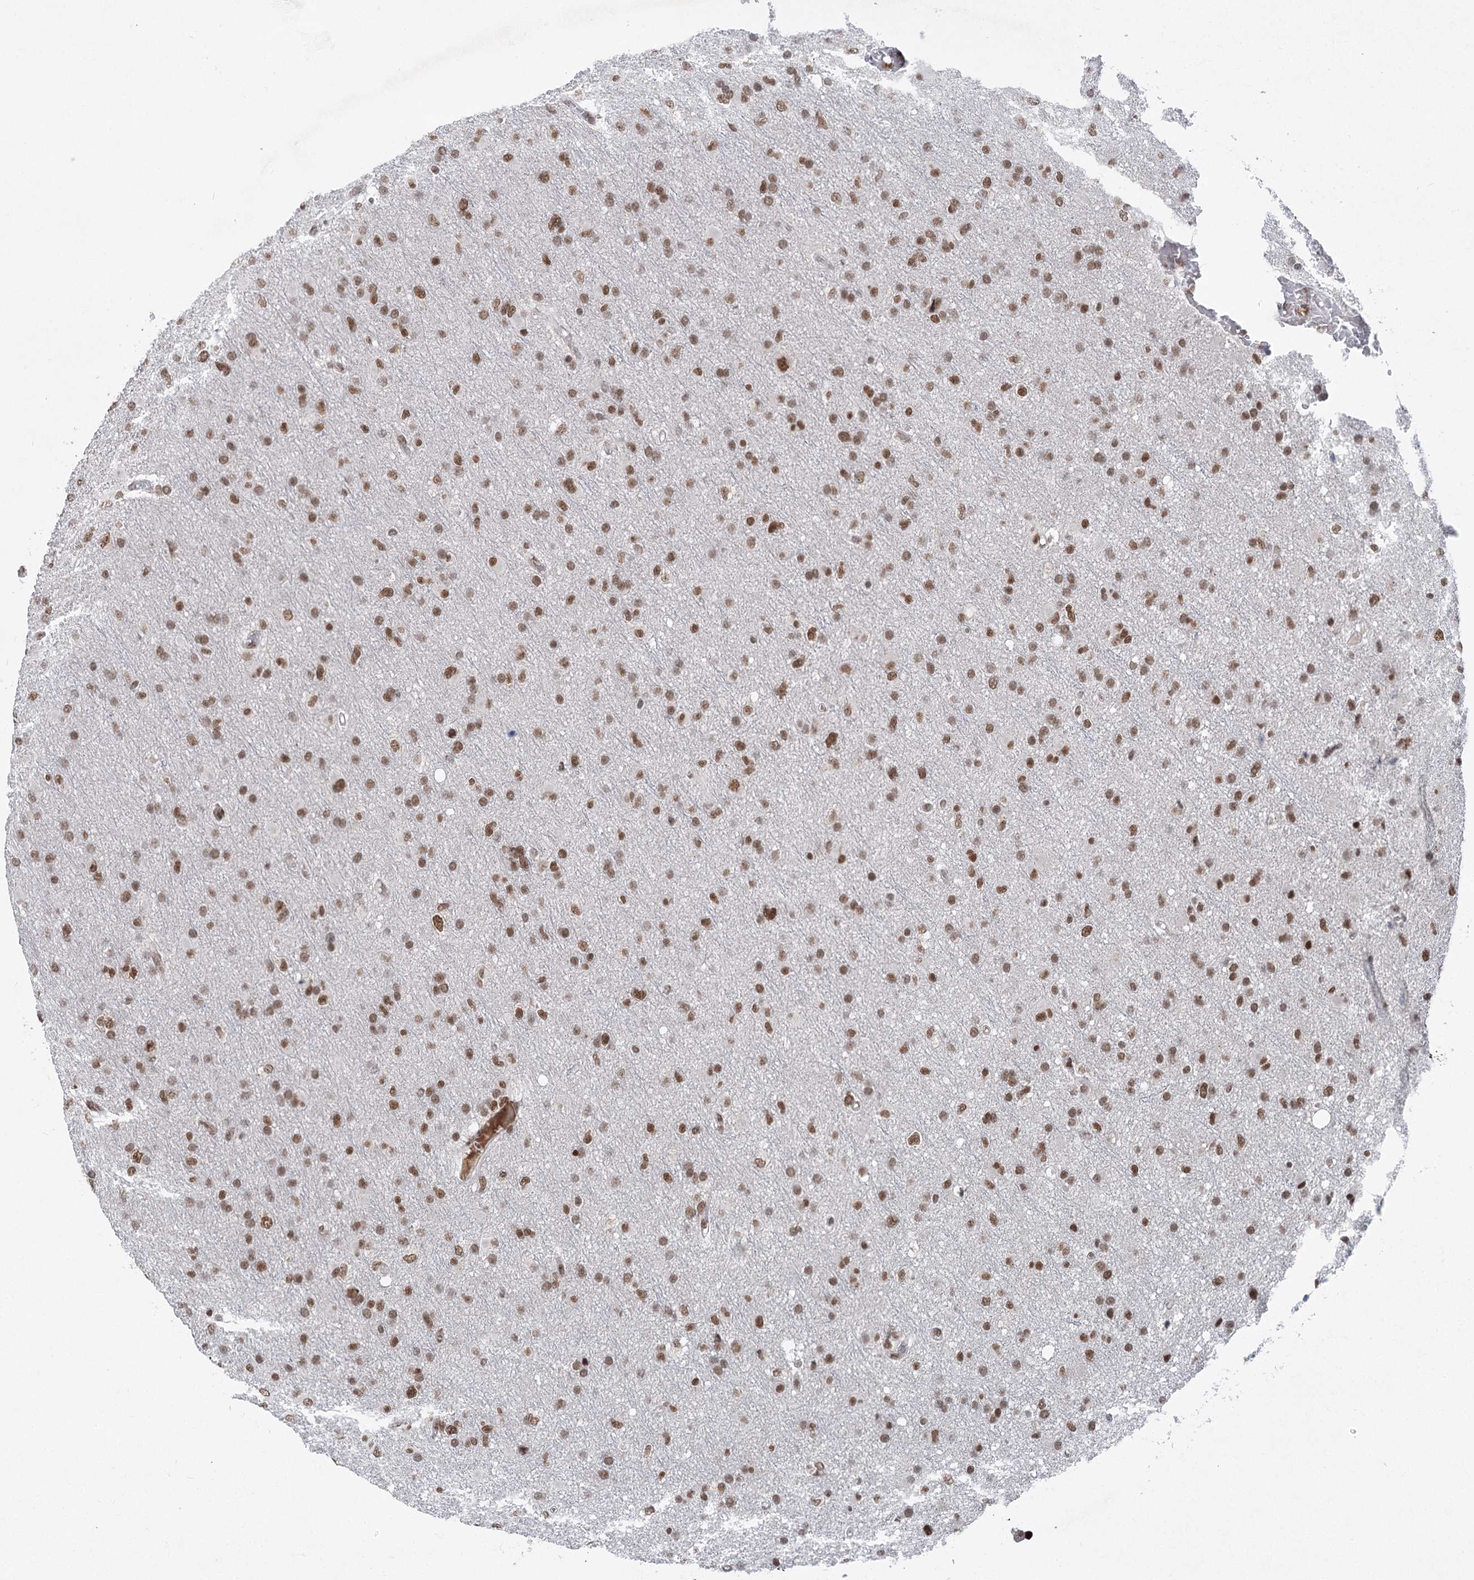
{"staining": {"intensity": "moderate", "quantity": ">75%", "location": "nuclear"}, "tissue": "glioma", "cell_type": "Tumor cells", "image_type": "cancer", "snomed": [{"axis": "morphology", "description": "Glioma, malignant, High grade"}, {"axis": "topography", "description": "Cerebral cortex"}], "caption": "Brown immunohistochemical staining in human glioma reveals moderate nuclear positivity in approximately >75% of tumor cells. The staining was performed using DAB (3,3'-diaminobenzidine), with brown indicating positive protein expression. Nuclei are stained blue with hematoxylin.", "gene": "CGGBP1", "patient": {"sex": "female", "age": 36}}